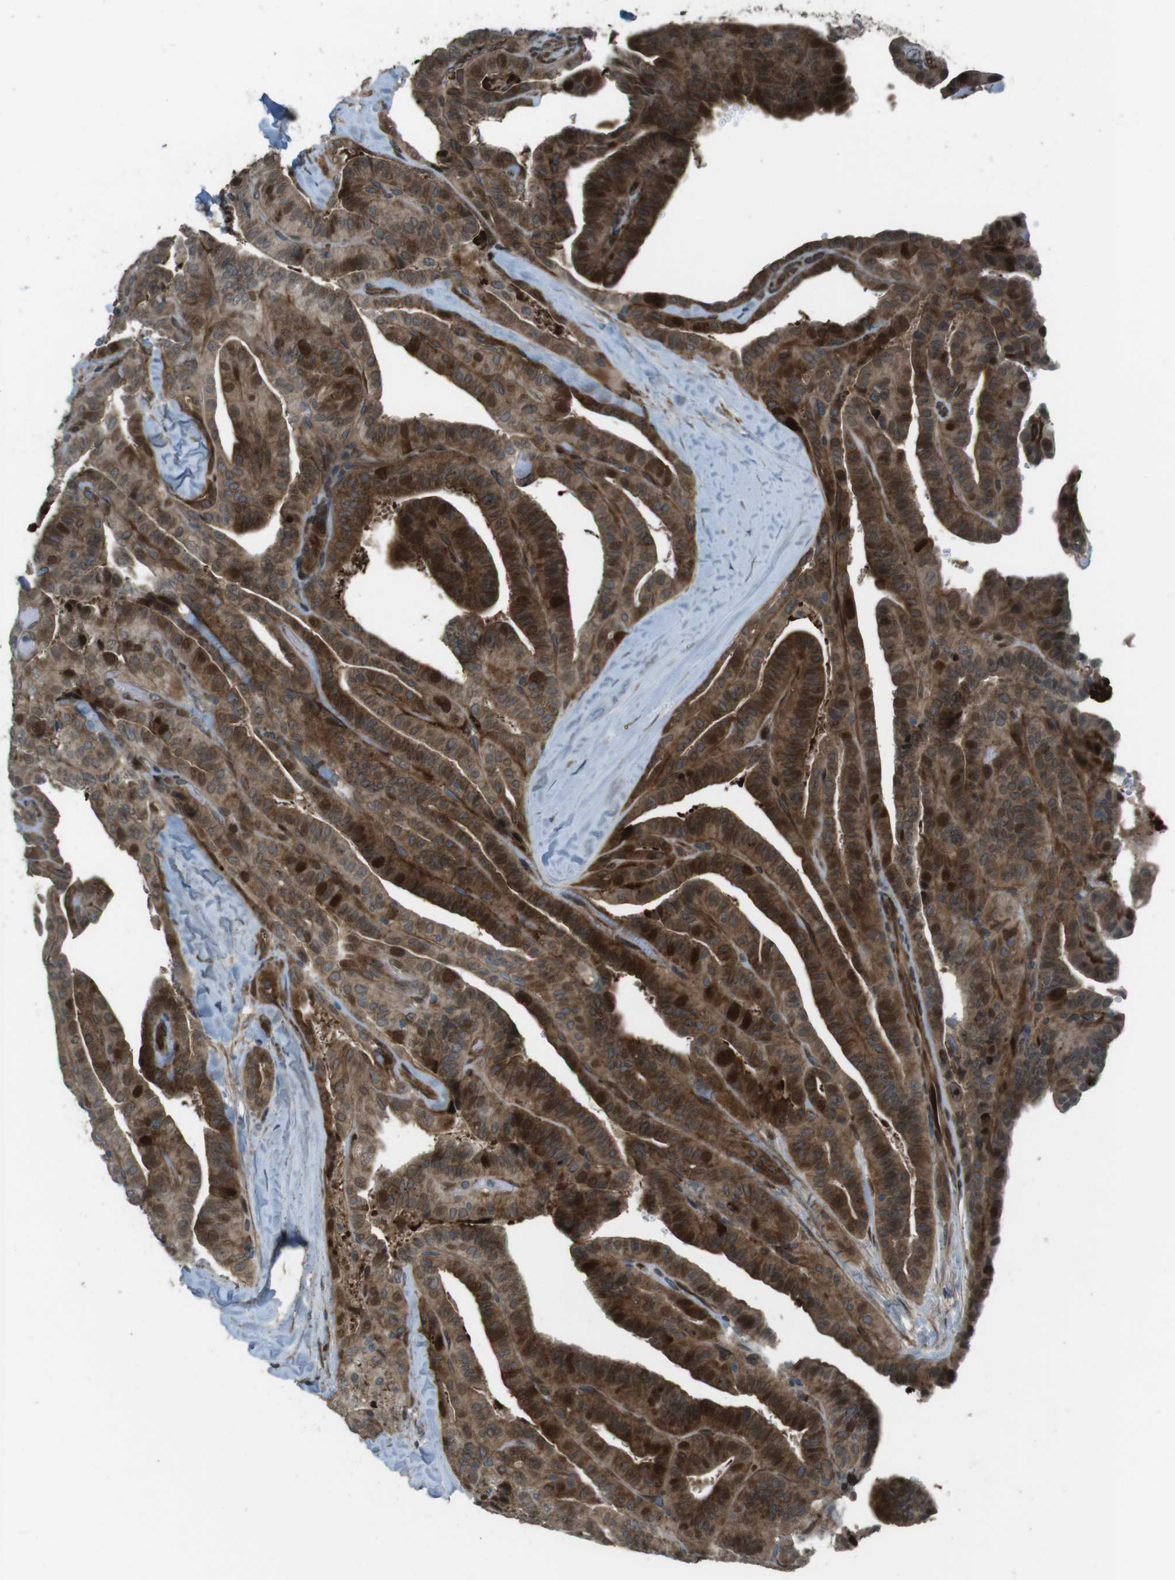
{"staining": {"intensity": "strong", "quantity": ">75%", "location": "cytoplasmic/membranous,nuclear"}, "tissue": "thyroid cancer", "cell_type": "Tumor cells", "image_type": "cancer", "snomed": [{"axis": "morphology", "description": "Papillary adenocarcinoma, NOS"}, {"axis": "topography", "description": "Thyroid gland"}], "caption": "The immunohistochemical stain labels strong cytoplasmic/membranous and nuclear expression in tumor cells of thyroid cancer (papillary adenocarcinoma) tissue.", "gene": "ZNF330", "patient": {"sex": "male", "age": 77}}